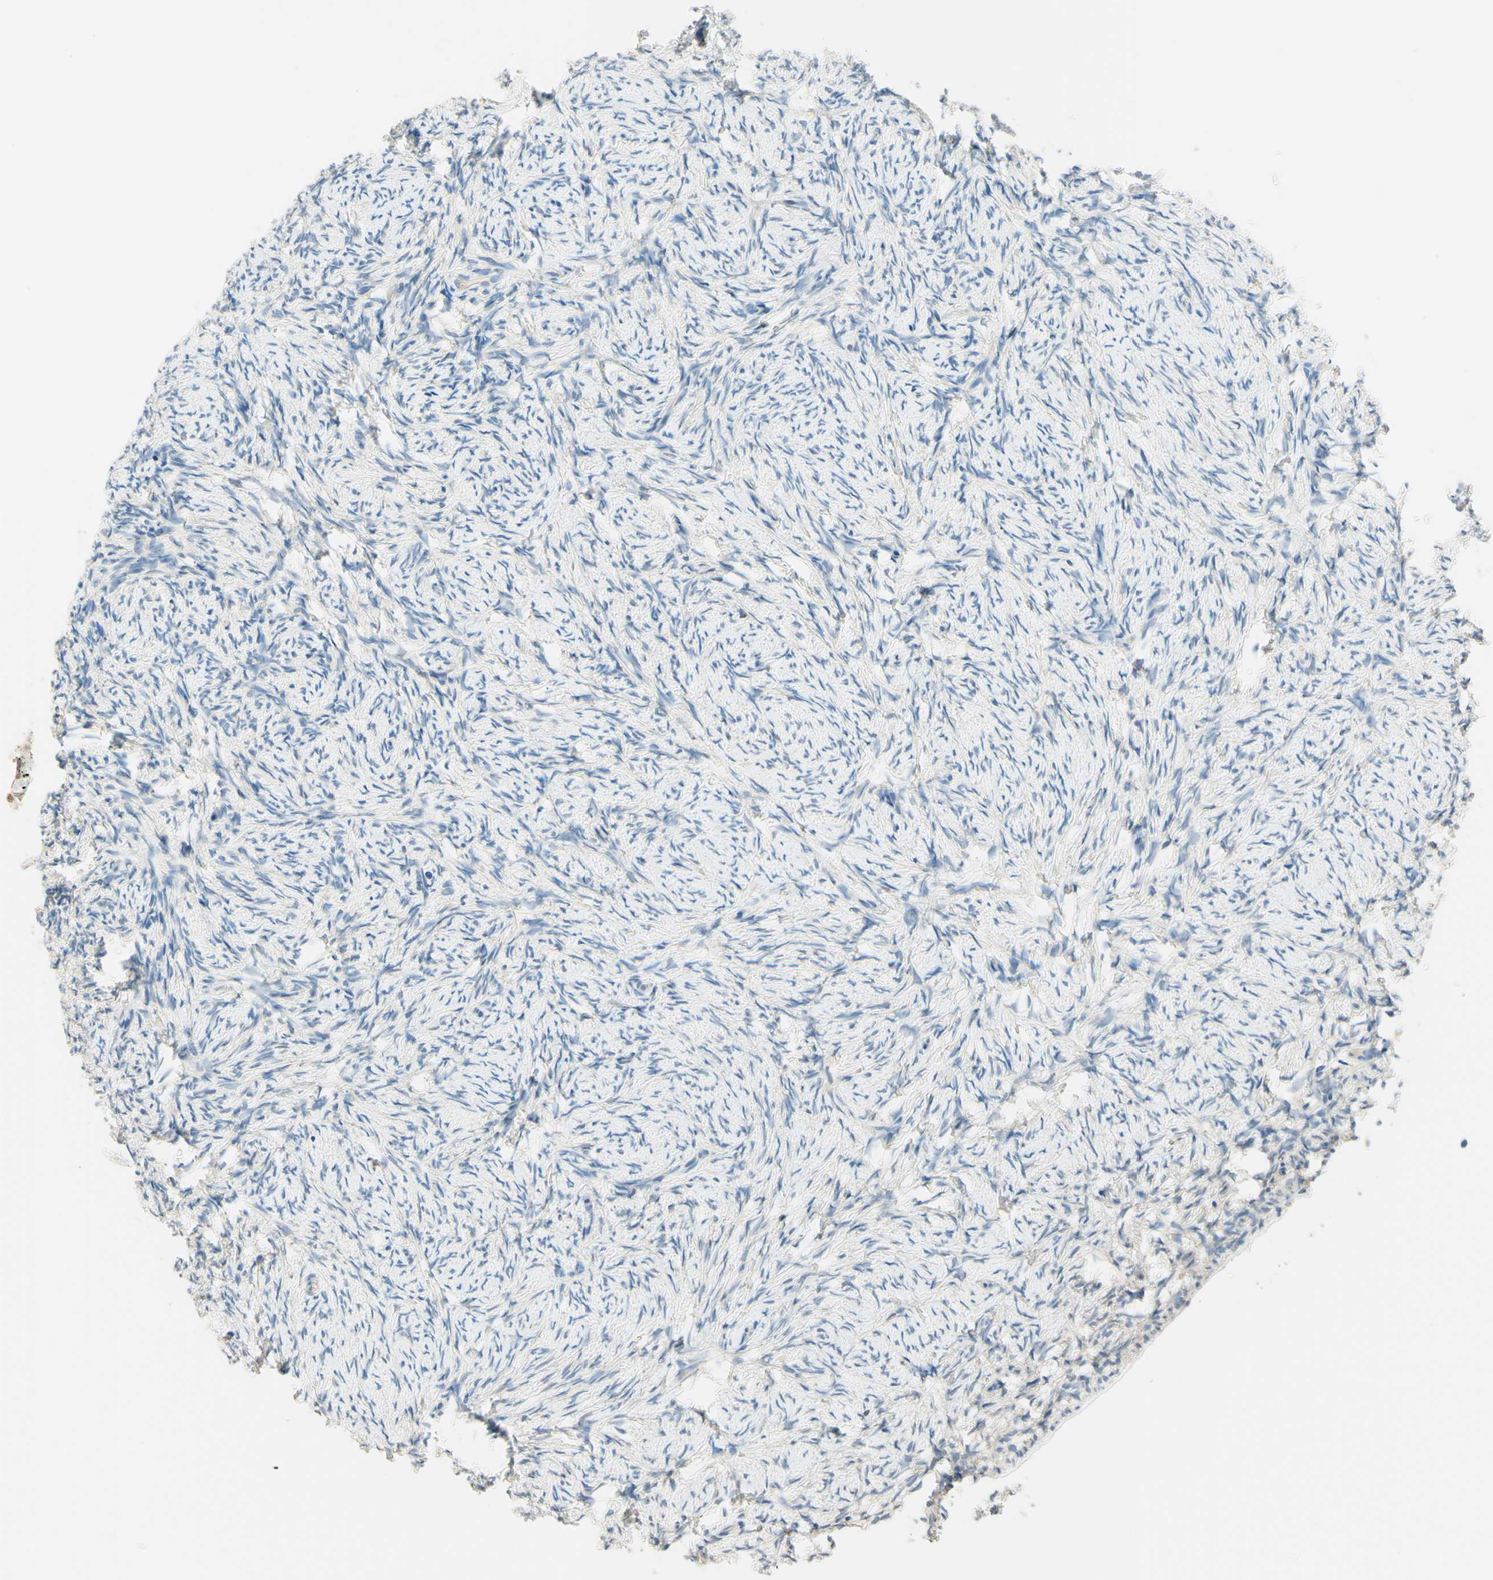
{"staining": {"intensity": "negative", "quantity": "none", "location": "none"}, "tissue": "ovary", "cell_type": "Ovarian stroma cells", "image_type": "normal", "snomed": [{"axis": "morphology", "description": "Normal tissue, NOS"}, {"axis": "topography", "description": "Ovary"}], "caption": "A high-resolution histopathology image shows IHC staining of unremarkable ovary, which exhibits no significant positivity in ovarian stroma cells. (DAB IHC with hematoxylin counter stain).", "gene": "SIGLEC9", "patient": {"sex": "female", "age": 60}}